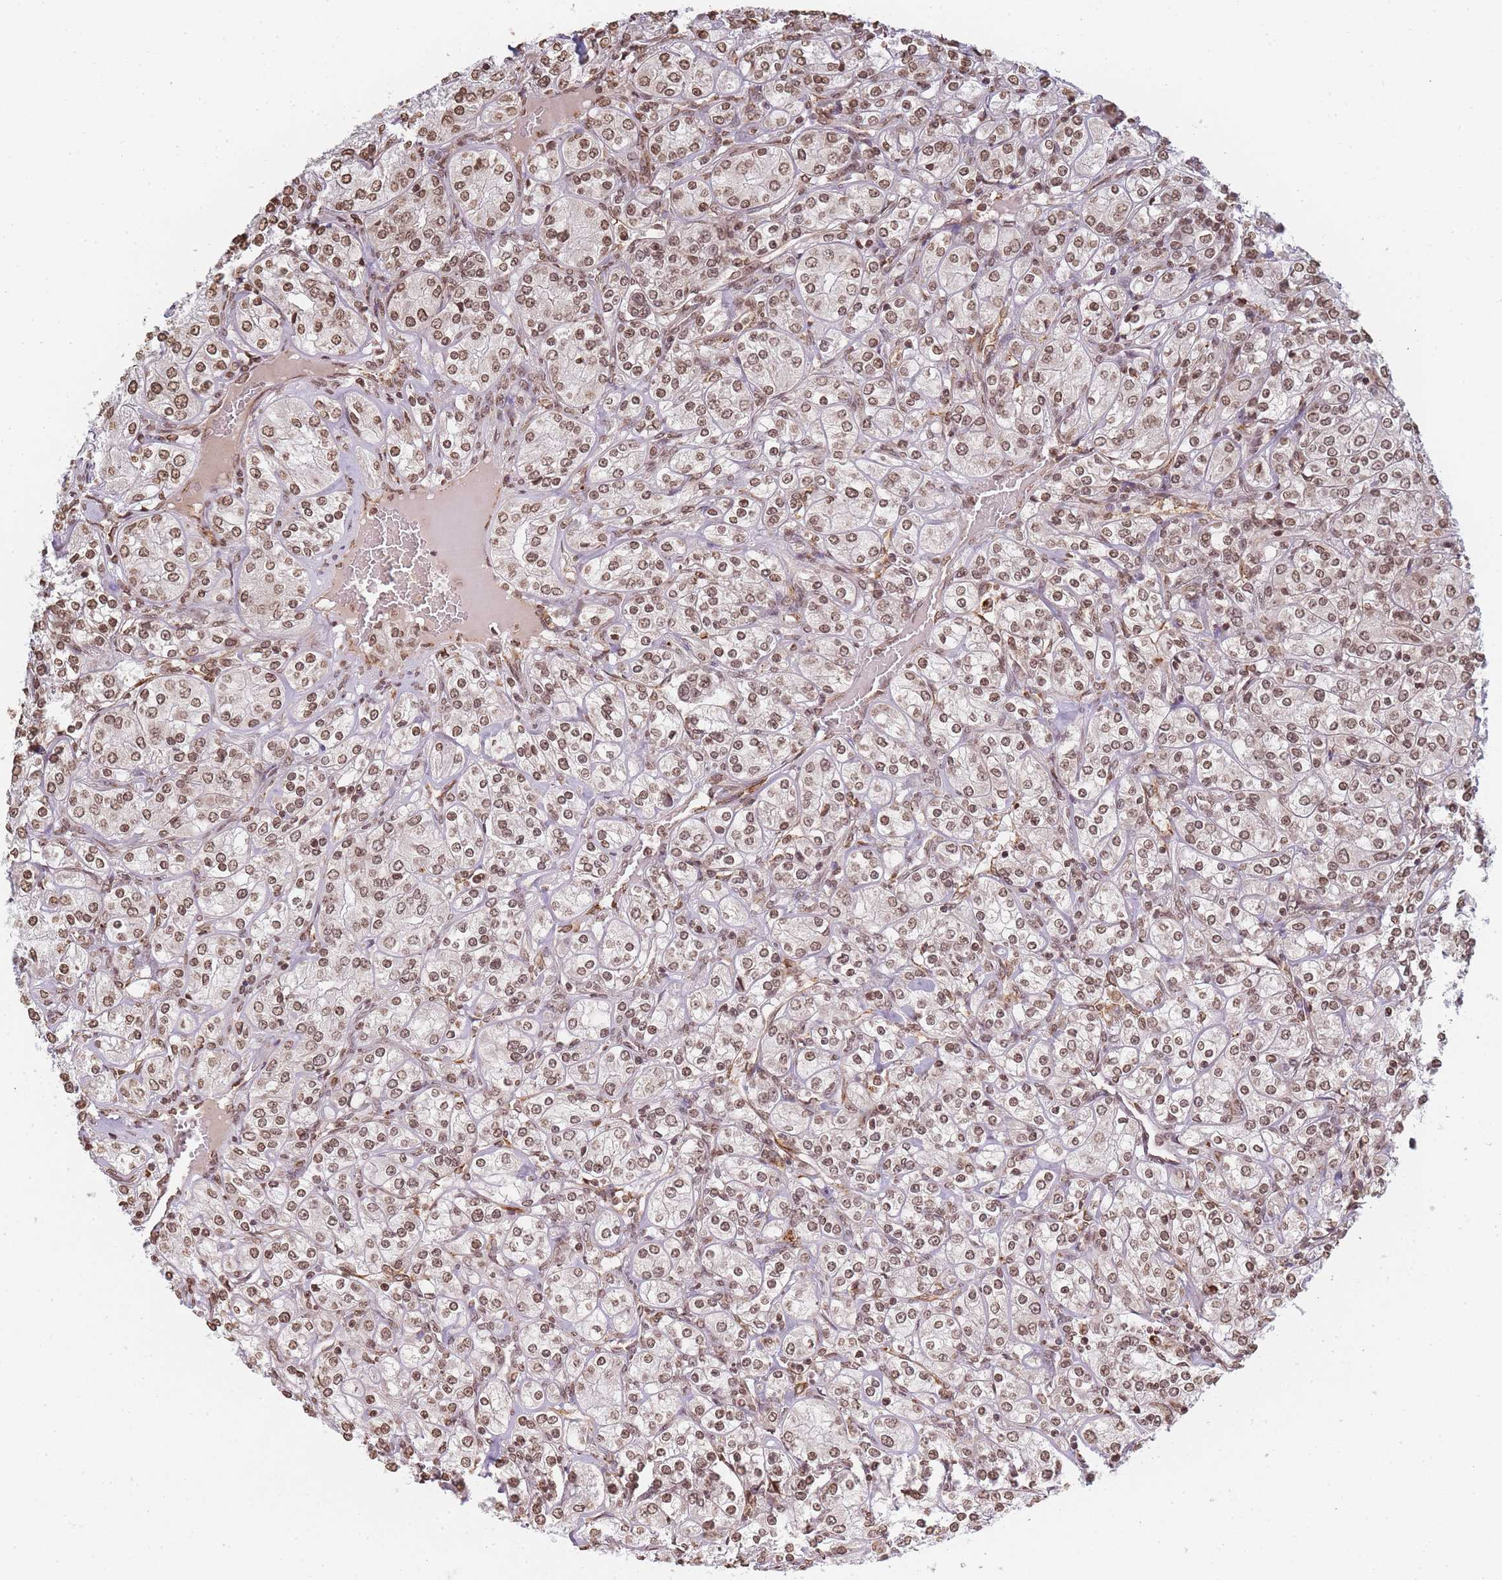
{"staining": {"intensity": "moderate", "quantity": ">75%", "location": "nuclear"}, "tissue": "renal cancer", "cell_type": "Tumor cells", "image_type": "cancer", "snomed": [{"axis": "morphology", "description": "Adenocarcinoma, NOS"}, {"axis": "topography", "description": "Kidney"}], "caption": "Tumor cells exhibit moderate nuclear positivity in about >75% of cells in renal adenocarcinoma.", "gene": "WWTR1", "patient": {"sex": "male", "age": 77}}